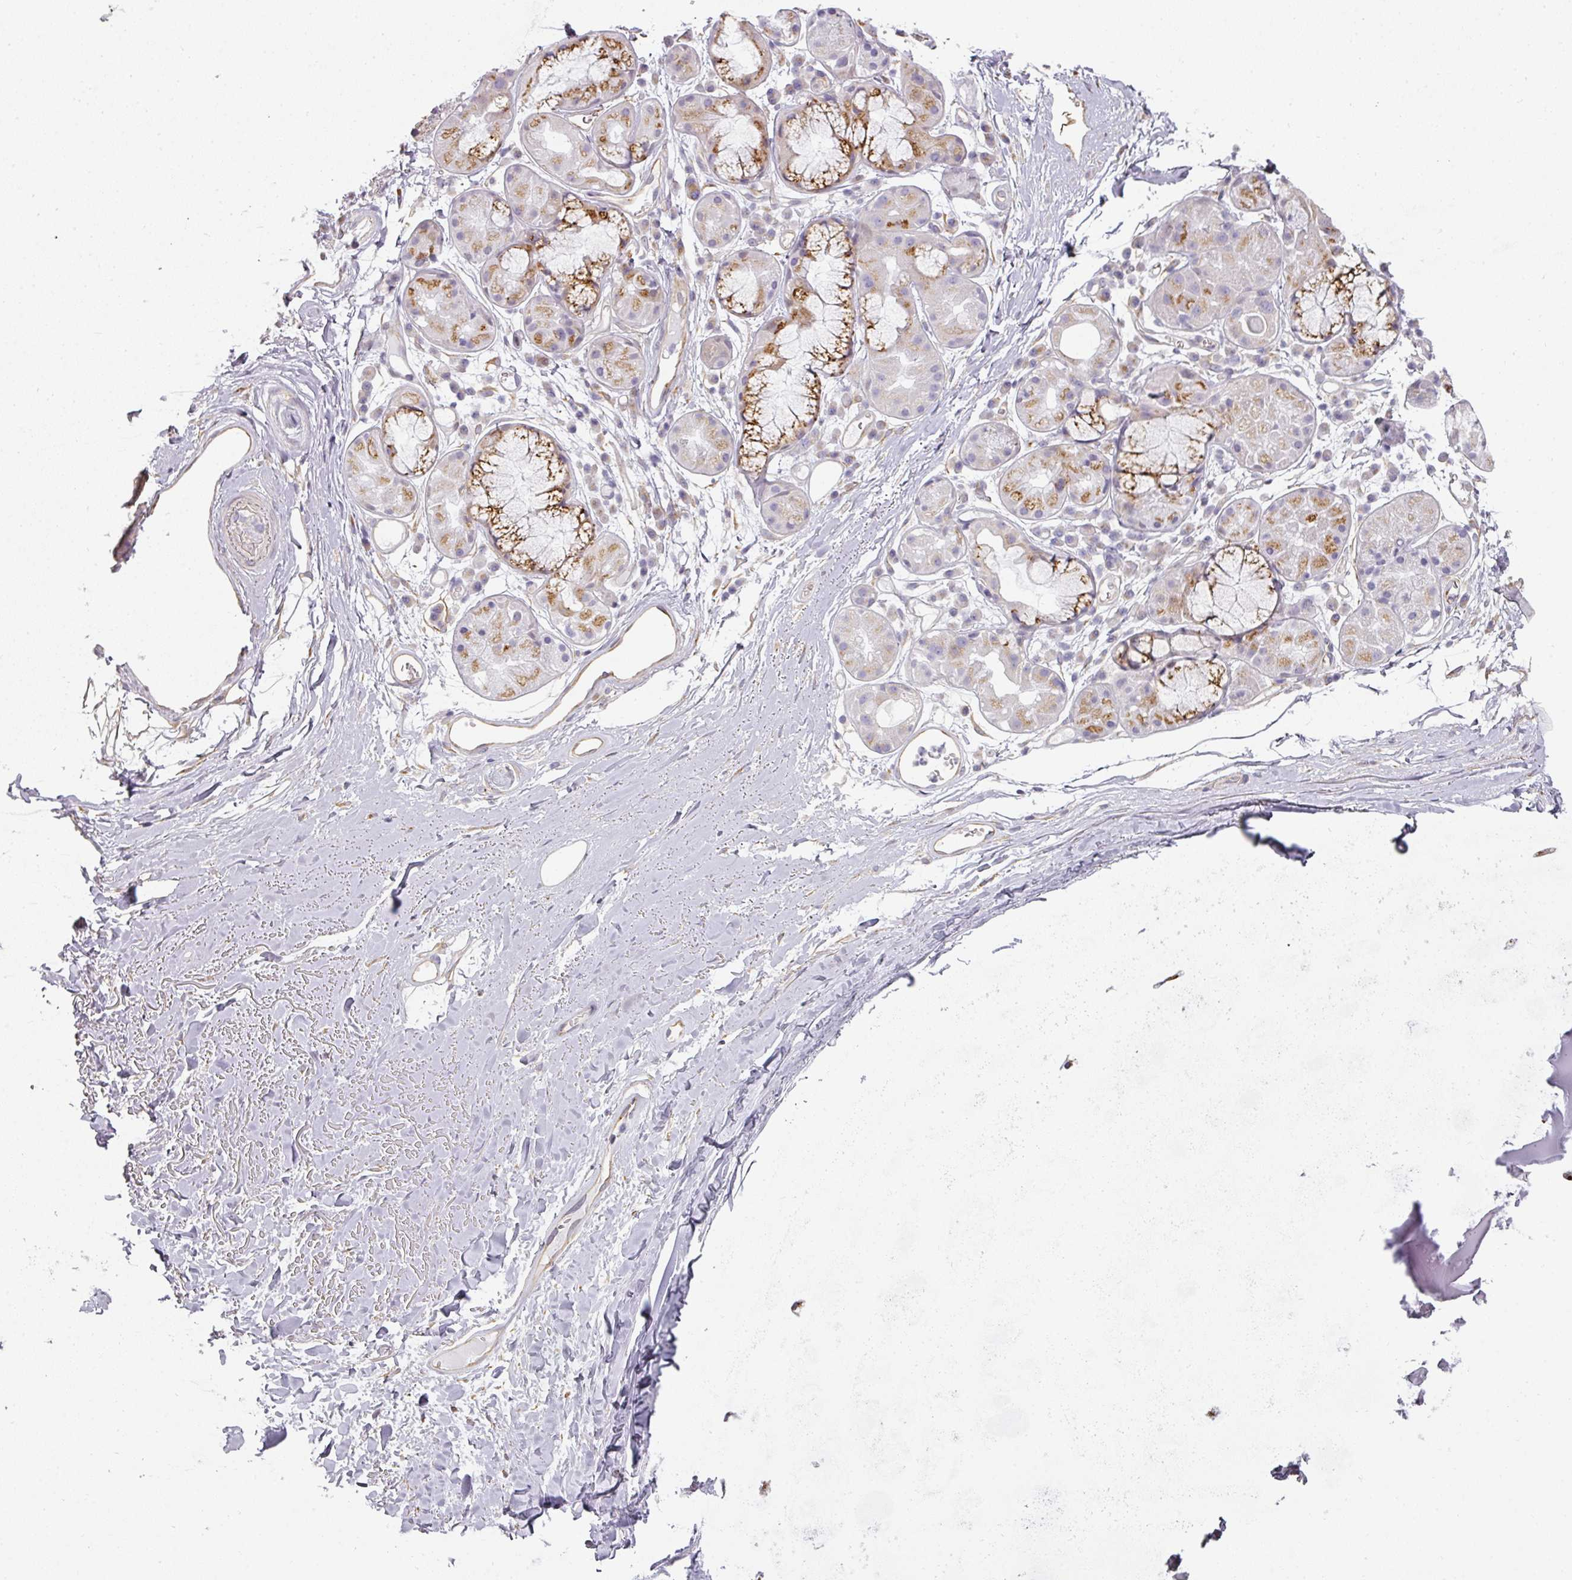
{"staining": {"intensity": "weak", "quantity": "25%-75%", "location": "cytoplasmic/membranous"}, "tissue": "adipose tissue", "cell_type": "Adipocytes", "image_type": "normal", "snomed": [{"axis": "morphology", "description": "Normal tissue, NOS"}, {"axis": "topography", "description": "Cartilage tissue"}], "caption": "A low amount of weak cytoplasmic/membranous expression is appreciated in approximately 25%-75% of adipocytes in unremarkable adipose tissue.", "gene": "ATP8B2", "patient": {"sex": "male", "age": 80}}